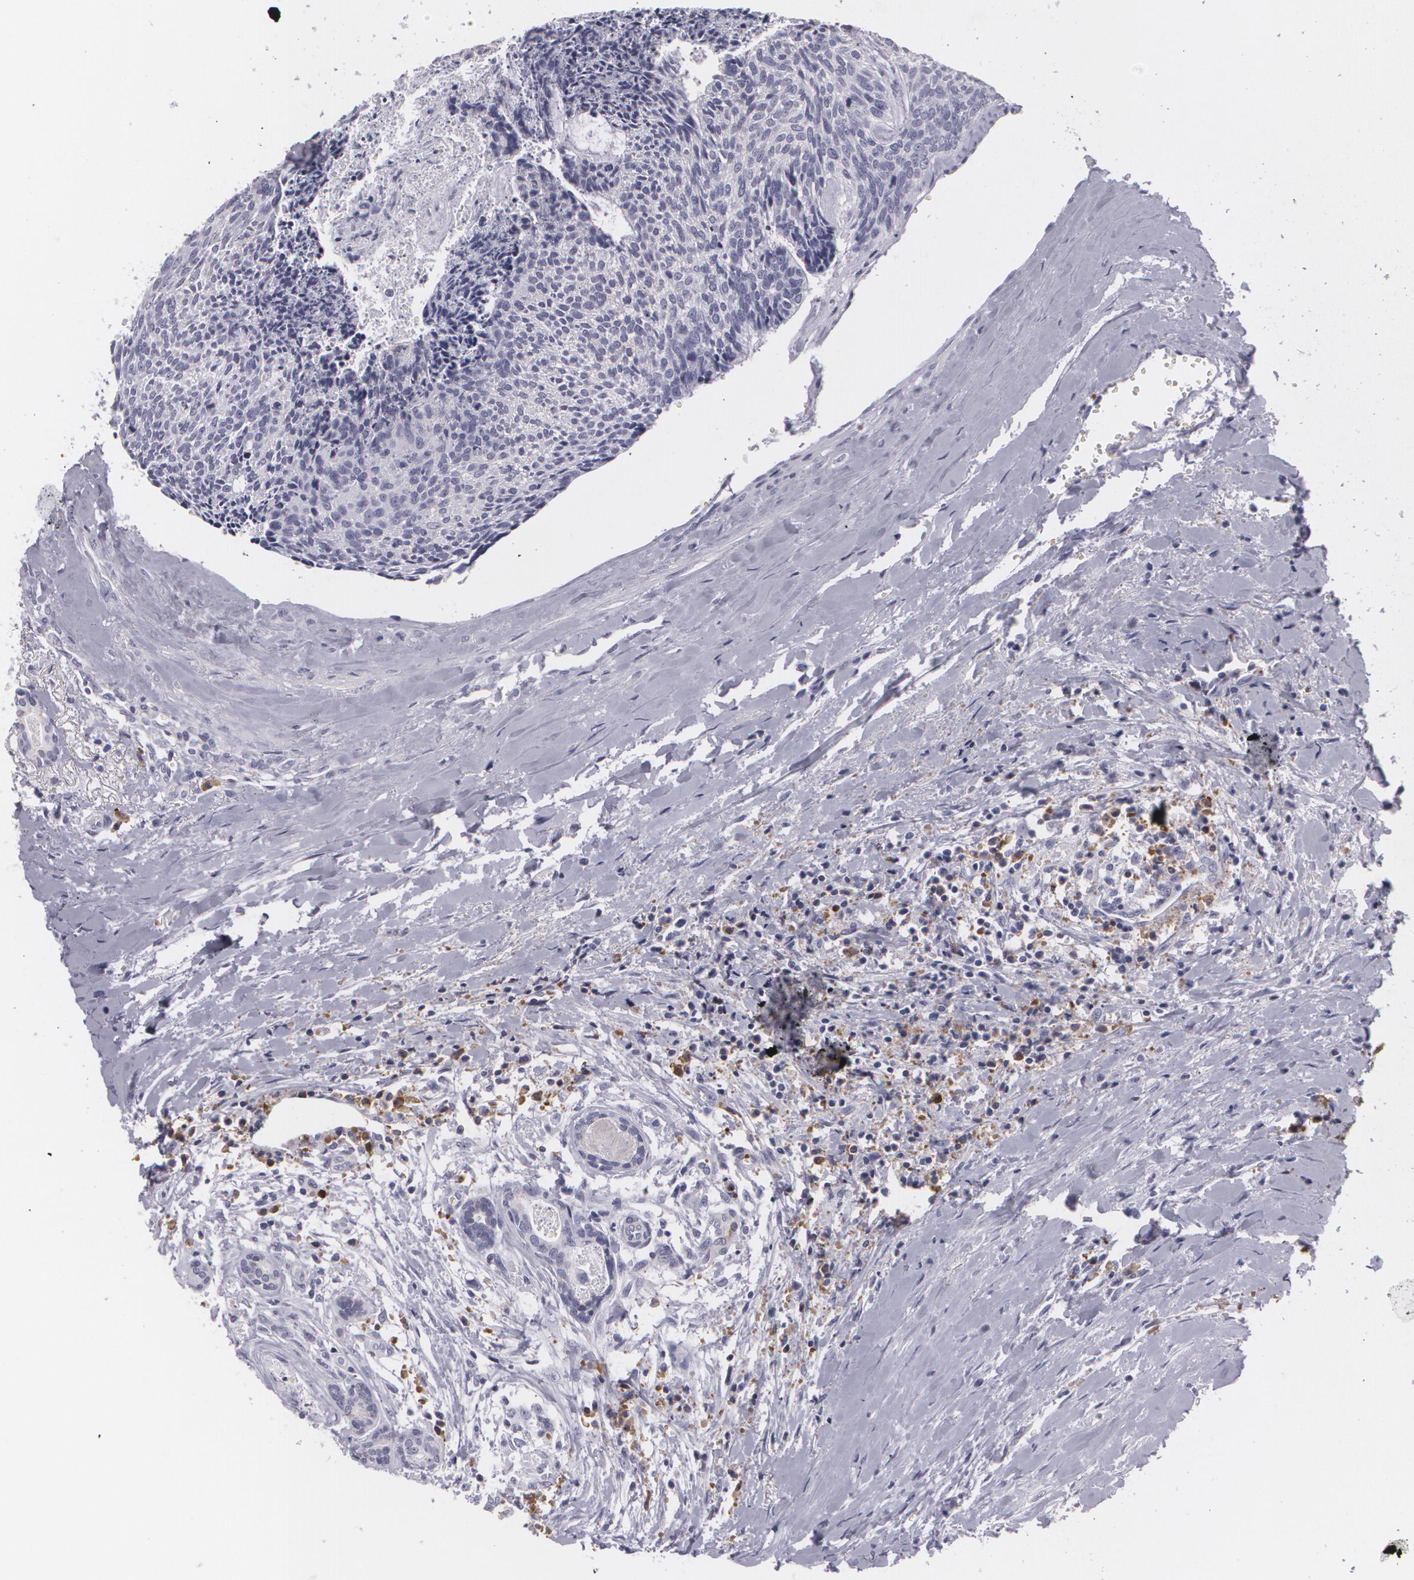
{"staining": {"intensity": "negative", "quantity": "none", "location": "none"}, "tissue": "head and neck cancer", "cell_type": "Tumor cells", "image_type": "cancer", "snomed": [{"axis": "morphology", "description": "Squamous cell carcinoma, NOS"}, {"axis": "topography", "description": "Salivary gland"}, {"axis": "topography", "description": "Head-Neck"}], "caption": "Immunohistochemistry (IHC) histopathology image of neoplastic tissue: human head and neck squamous cell carcinoma stained with DAB displays no significant protein staining in tumor cells.", "gene": "MAP2", "patient": {"sex": "male", "age": 70}}